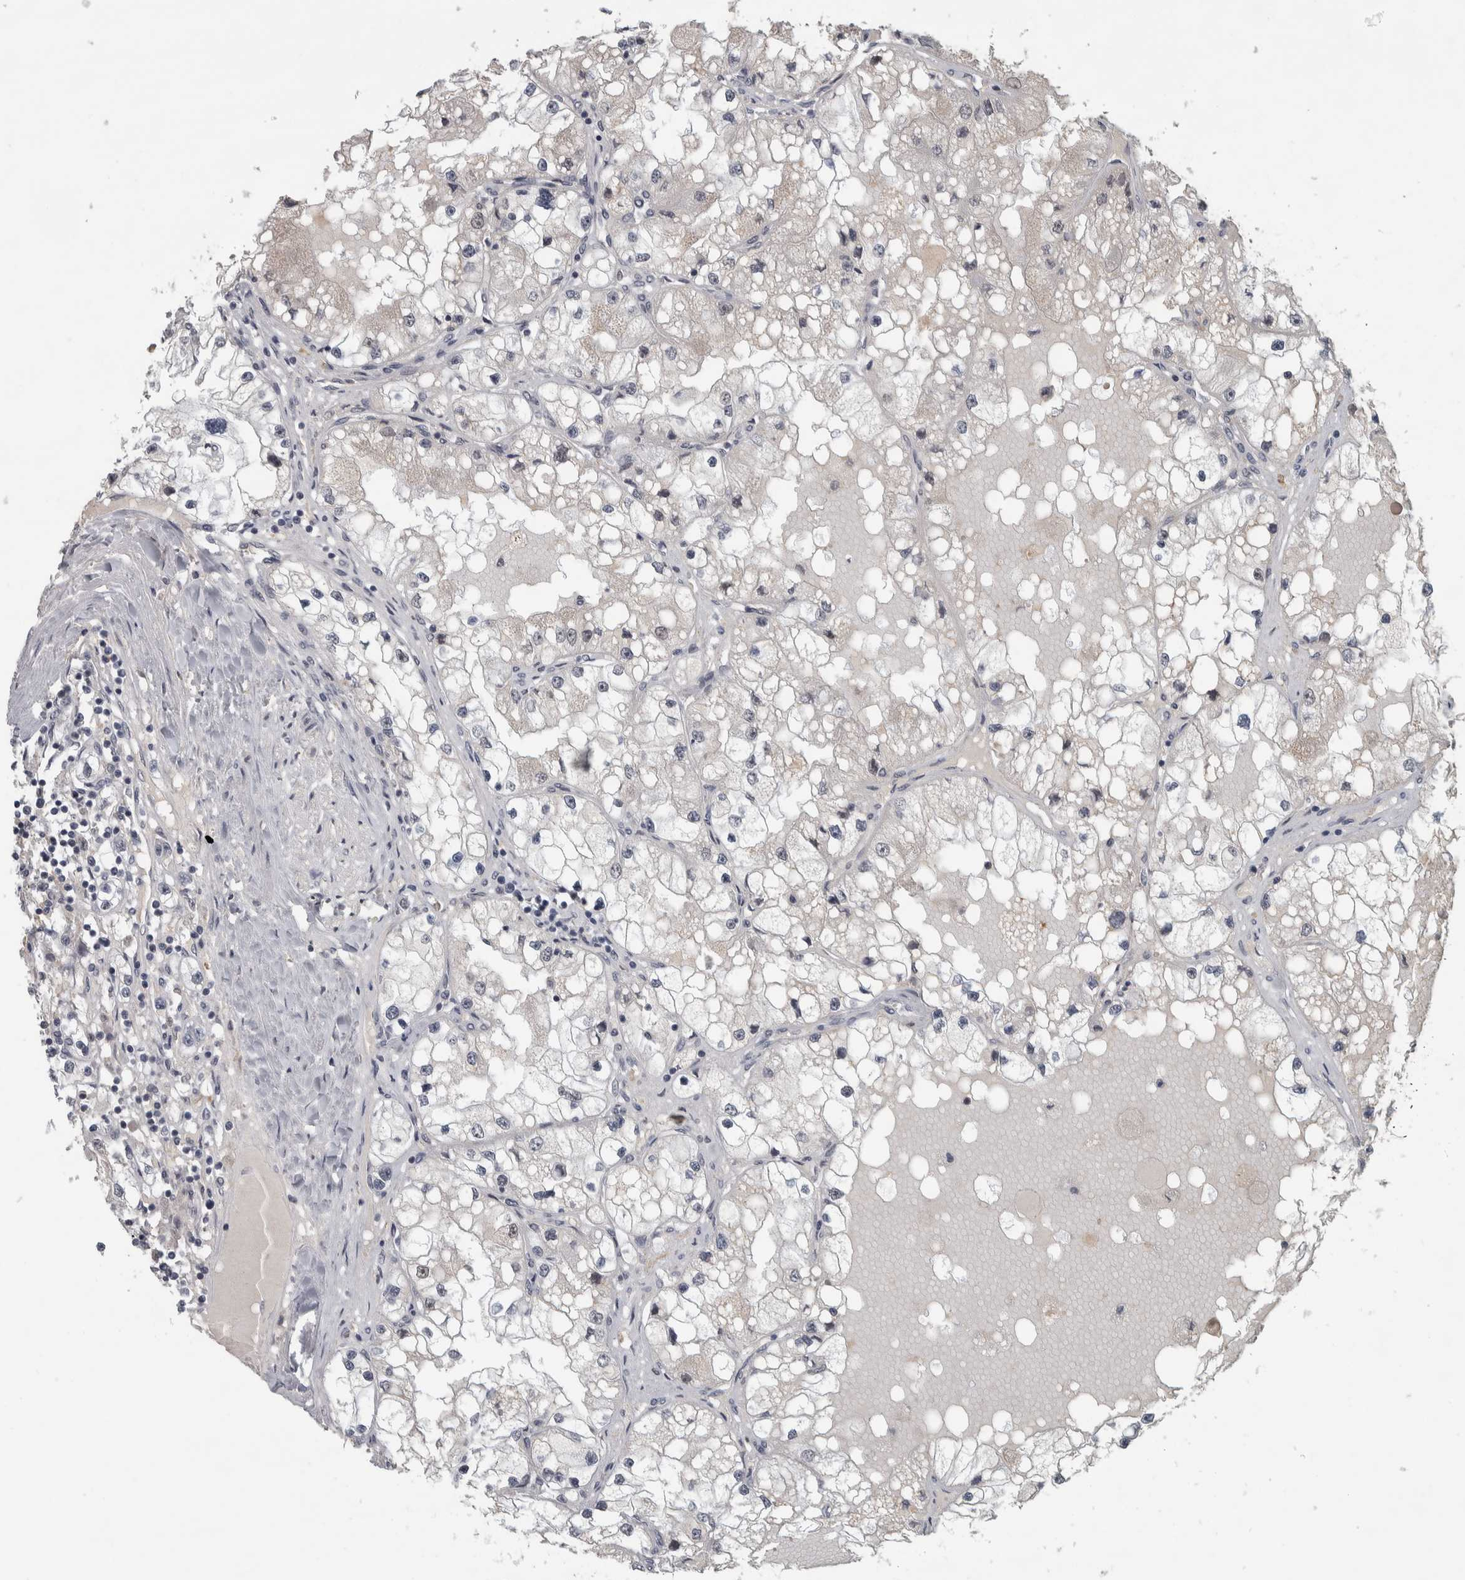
{"staining": {"intensity": "negative", "quantity": "none", "location": "none"}, "tissue": "renal cancer", "cell_type": "Tumor cells", "image_type": "cancer", "snomed": [{"axis": "morphology", "description": "Adenocarcinoma, NOS"}, {"axis": "topography", "description": "Kidney"}], "caption": "This is a photomicrograph of immunohistochemistry staining of renal cancer, which shows no positivity in tumor cells.", "gene": "DDX42", "patient": {"sex": "male", "age": 68}}